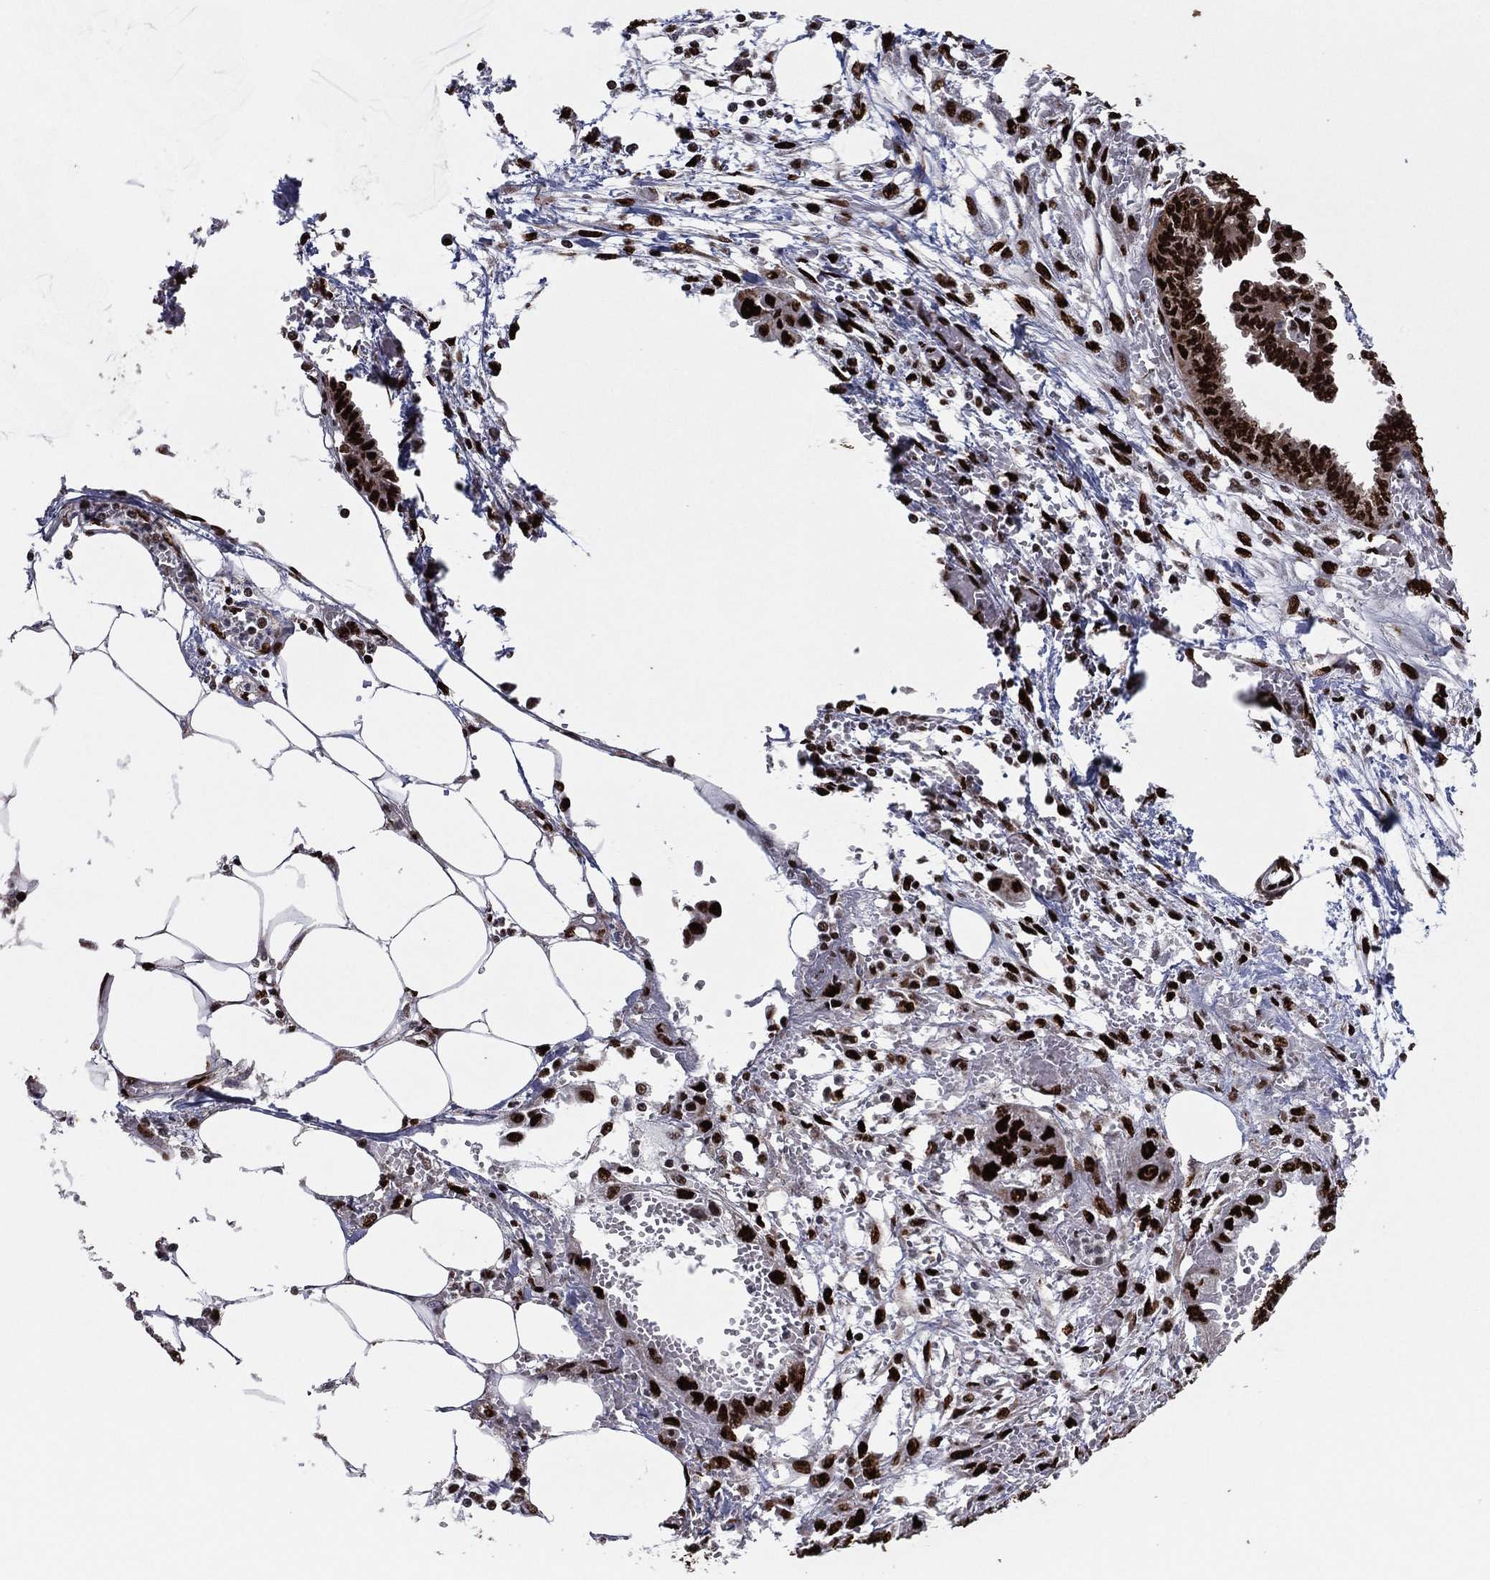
{"staining": {"intensity": "strong", "quantity": ">75%", "location": "nuclear"}, "tissue": "endometrial cancer", "cell_type": "Tumor cells", "image_type": "cancer", "snomed": [{"axis": "morphology", "description": "Adenocarcinoma, NOS"}, {"axis": "morphology", "description": "Adenocarcinoma, metastatic, NOS"}, {"axis": "topography", "description": "Adipose tissue"}, {"axis": "topography", "description": "Endometrium"}], "caption": "Adenocarcinoma (endometrial) stained with a brown dye exhibits strong nuclear positive expression in about >75% of tumor cells.", "gene": "TP53BP1", "patient": {"sex": "female", "age": 67}}